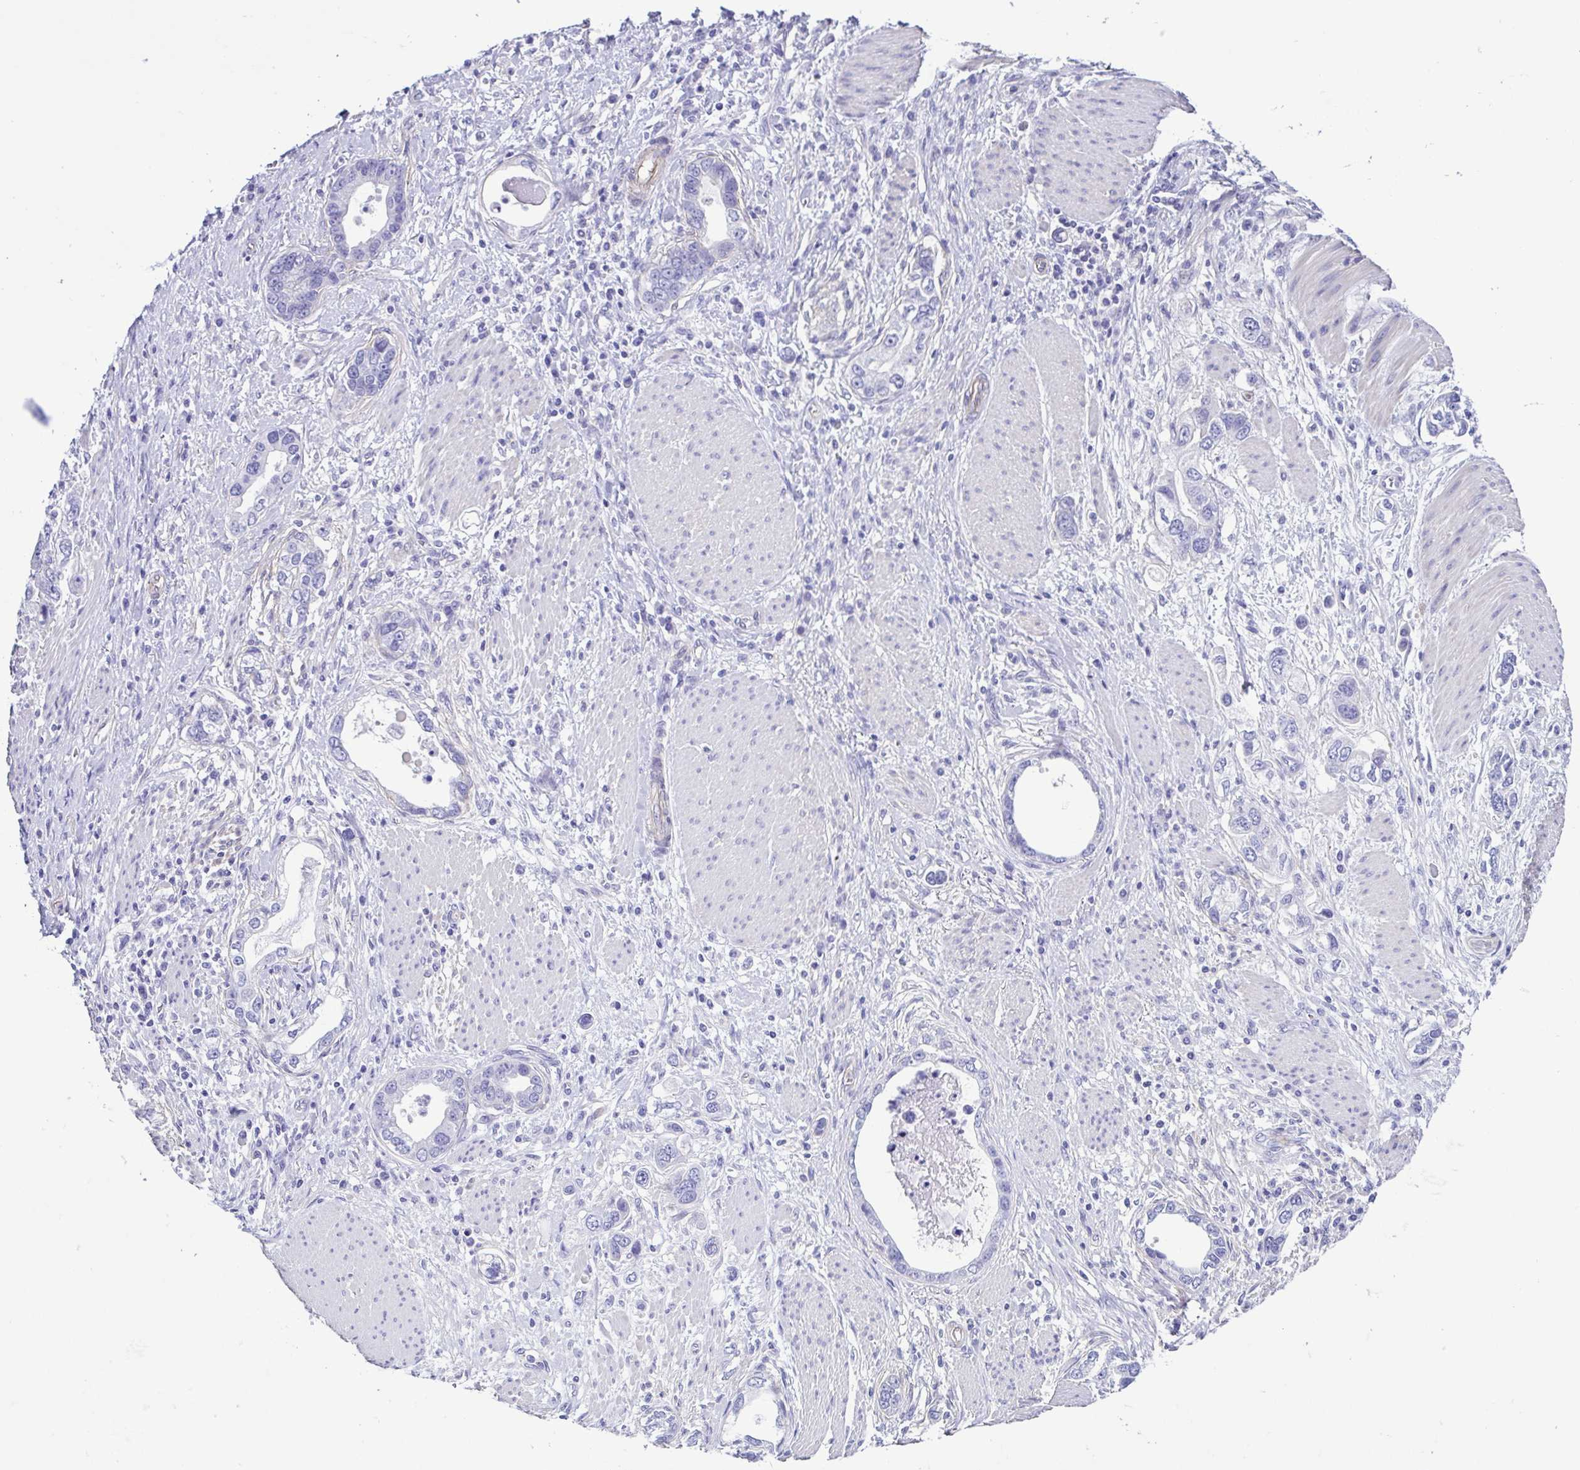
{"staining": {"intensity": "negative", "quantity": "none", "location": "none"}, "tissue": "stomach cancer", "cell_type": "Tumor cells", "image_type": "cancer", "snomed": [{"axis": "morphology", "description": "Adenocarcinoma, NOS"}, {"axis": "topography", "description": "Stomach, lower"}], "caption": "Immunohistochemical staining of human stomach cancer (adenocarcinoma) reveals no significant positivity in tumor cells.", "gene": "CYP11B1", "patient": {"sex": "female", "age": 93}}